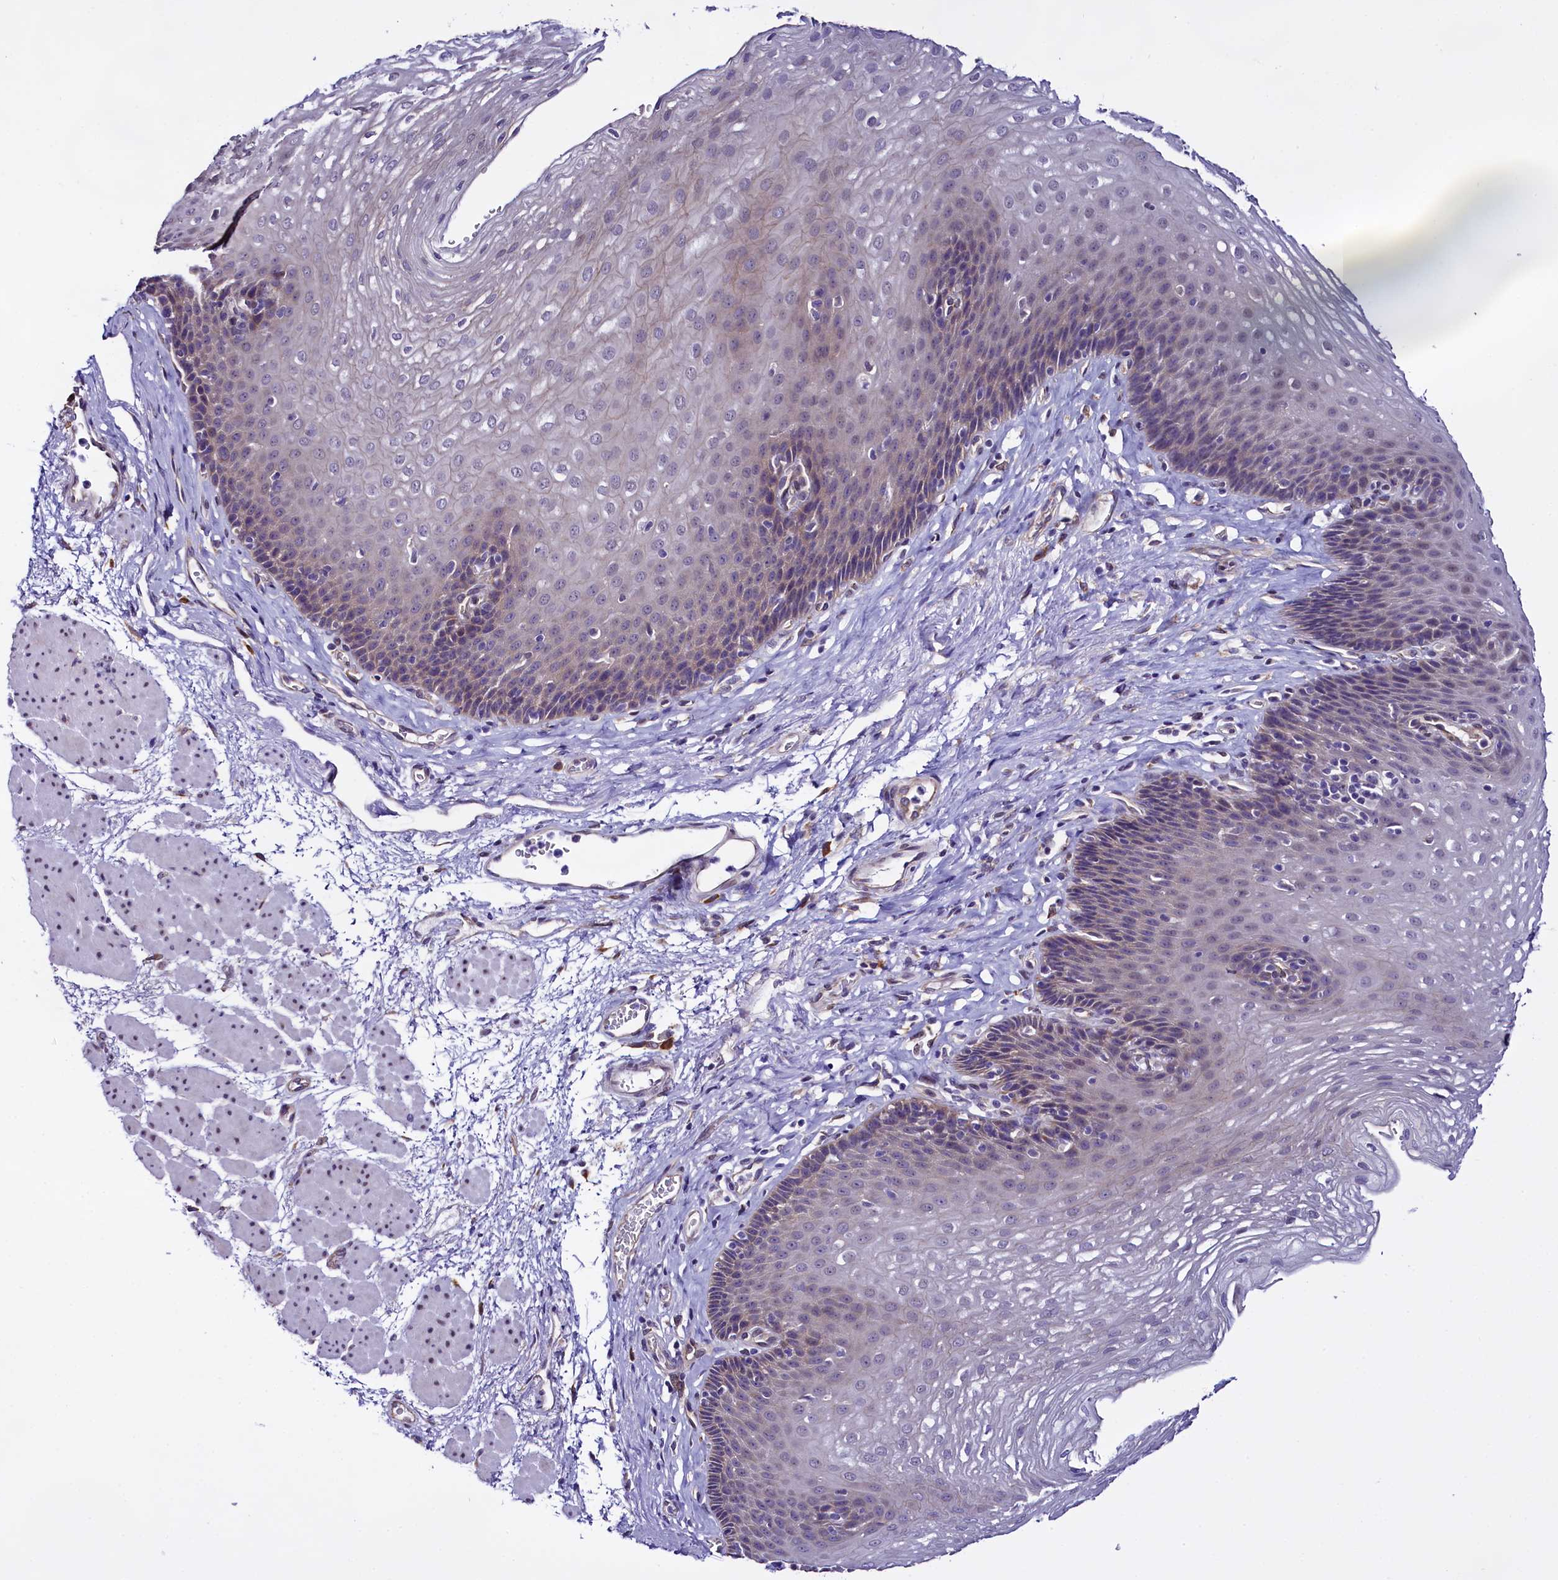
{"staining": {"intensity": "negative", "quantity": "none", "location": "none"}, "tissue": "esophagus", "cell_type": "Squamous epithelial cells", "image_type": "normal", "snomed": [{"axis": "morphology", "description": "Normal tissue, NOS"}, {"axis": "topography", "description": "Esophagus"}], "caption": "IHC of unremarkable esophagus reveals no positivity in squamous epithelial cells. The staining is performed using DAB brown chromogen with nuclei counter-stained in using hematoxylin.", "gene": "UACA", "patient": {"sex": "female", "age": 66}}